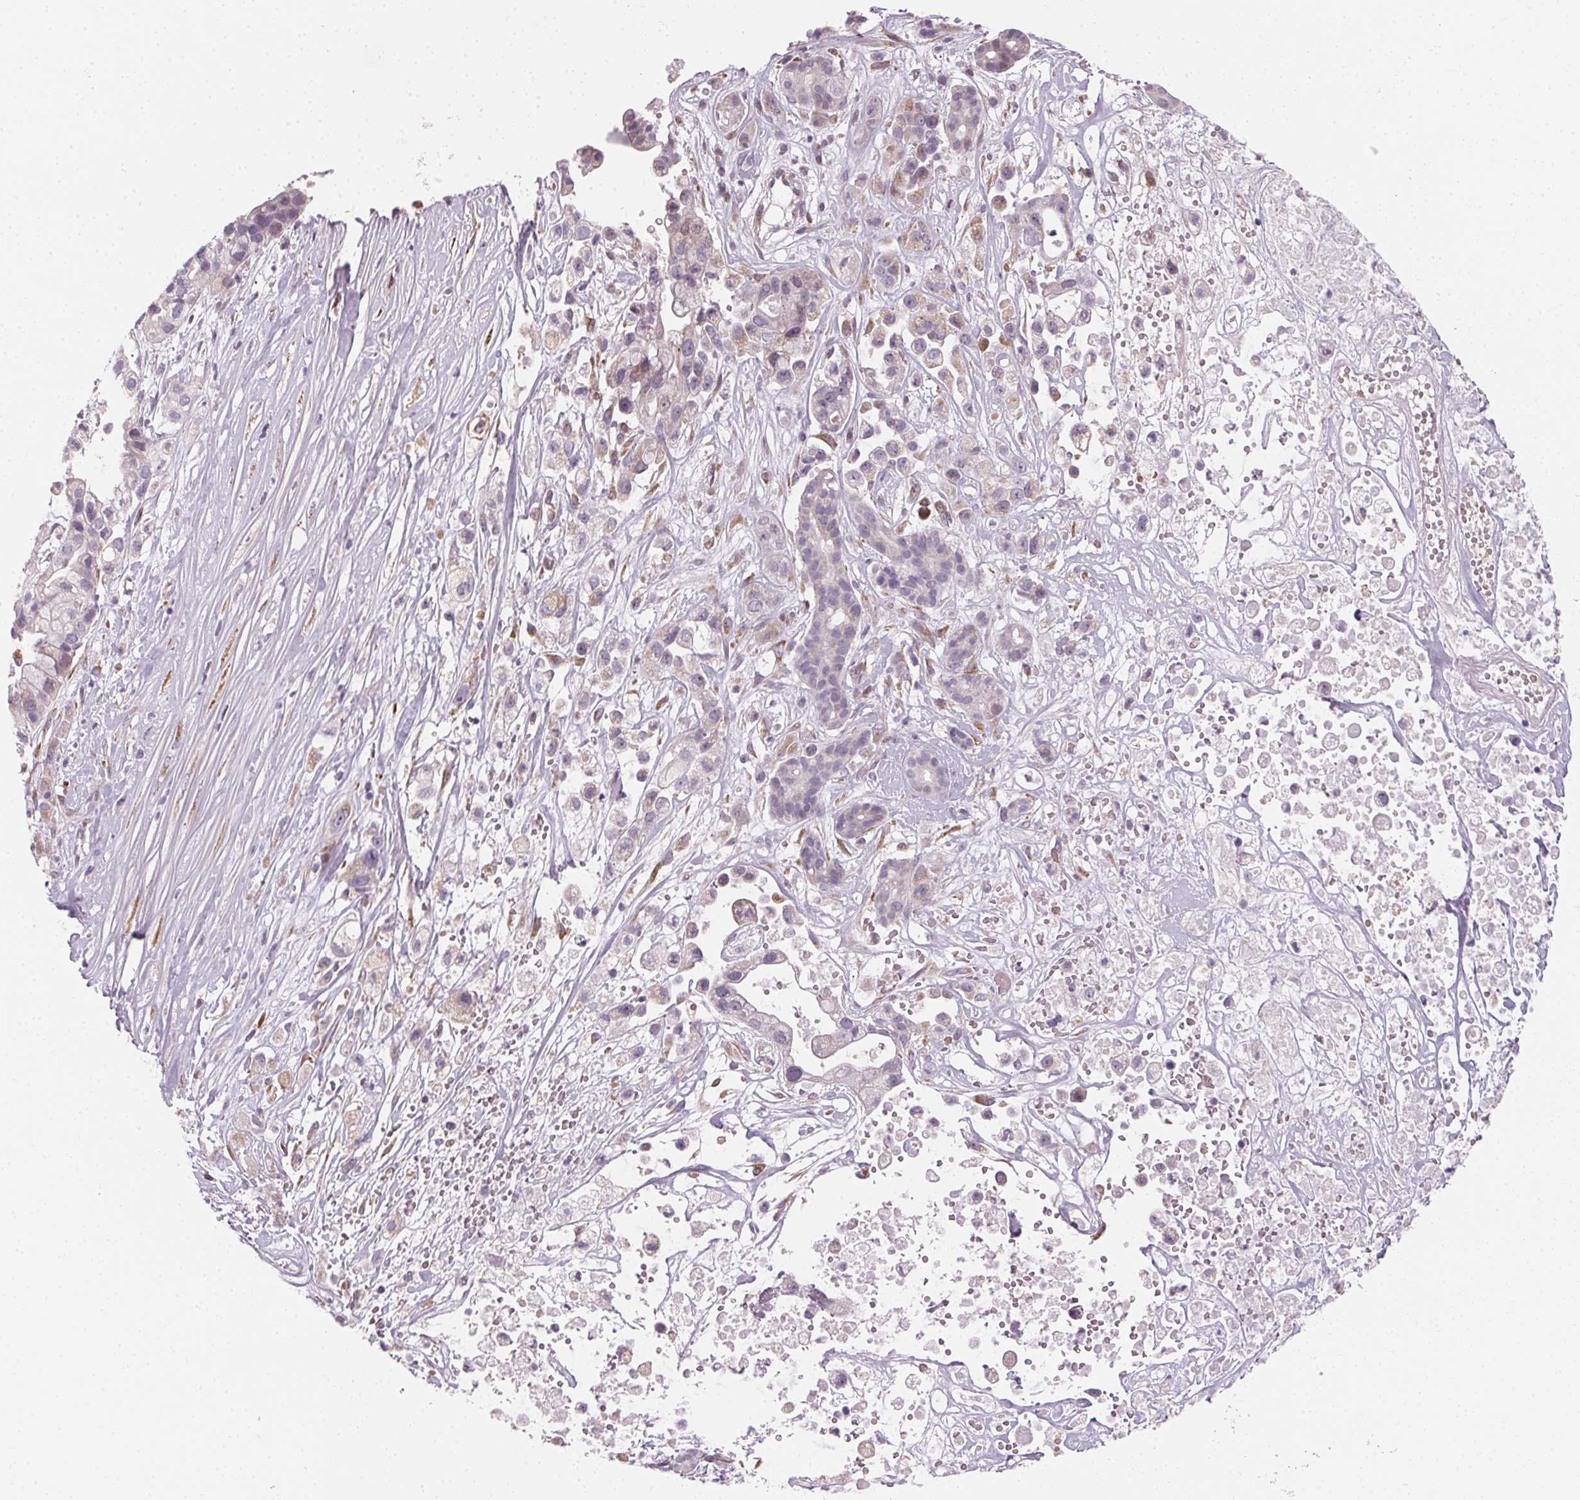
{"staining": {"intensity": "negative", "quantity": "none", "location": "none"}, "tissue": "pancreatic cancer", "cell_type": "Tumor cells", "image_type": "cancer", "snomed": [{"axis": "morphology", "description": "Adenocarcinoma, NOS"}, {"axis": "topography", "description": "Pancreas"}], "caption": "Tumor cells are negative for brown protein staining in pancreatic adenocarcinoma. (Stains: DAB immunohistochemistry (IHC) with hematoxylin counter stain, Microscopy: brightfield microscopy at high magnification).", "gene": "CCDC96", "patient": {"sex": "male", "age": 44}}